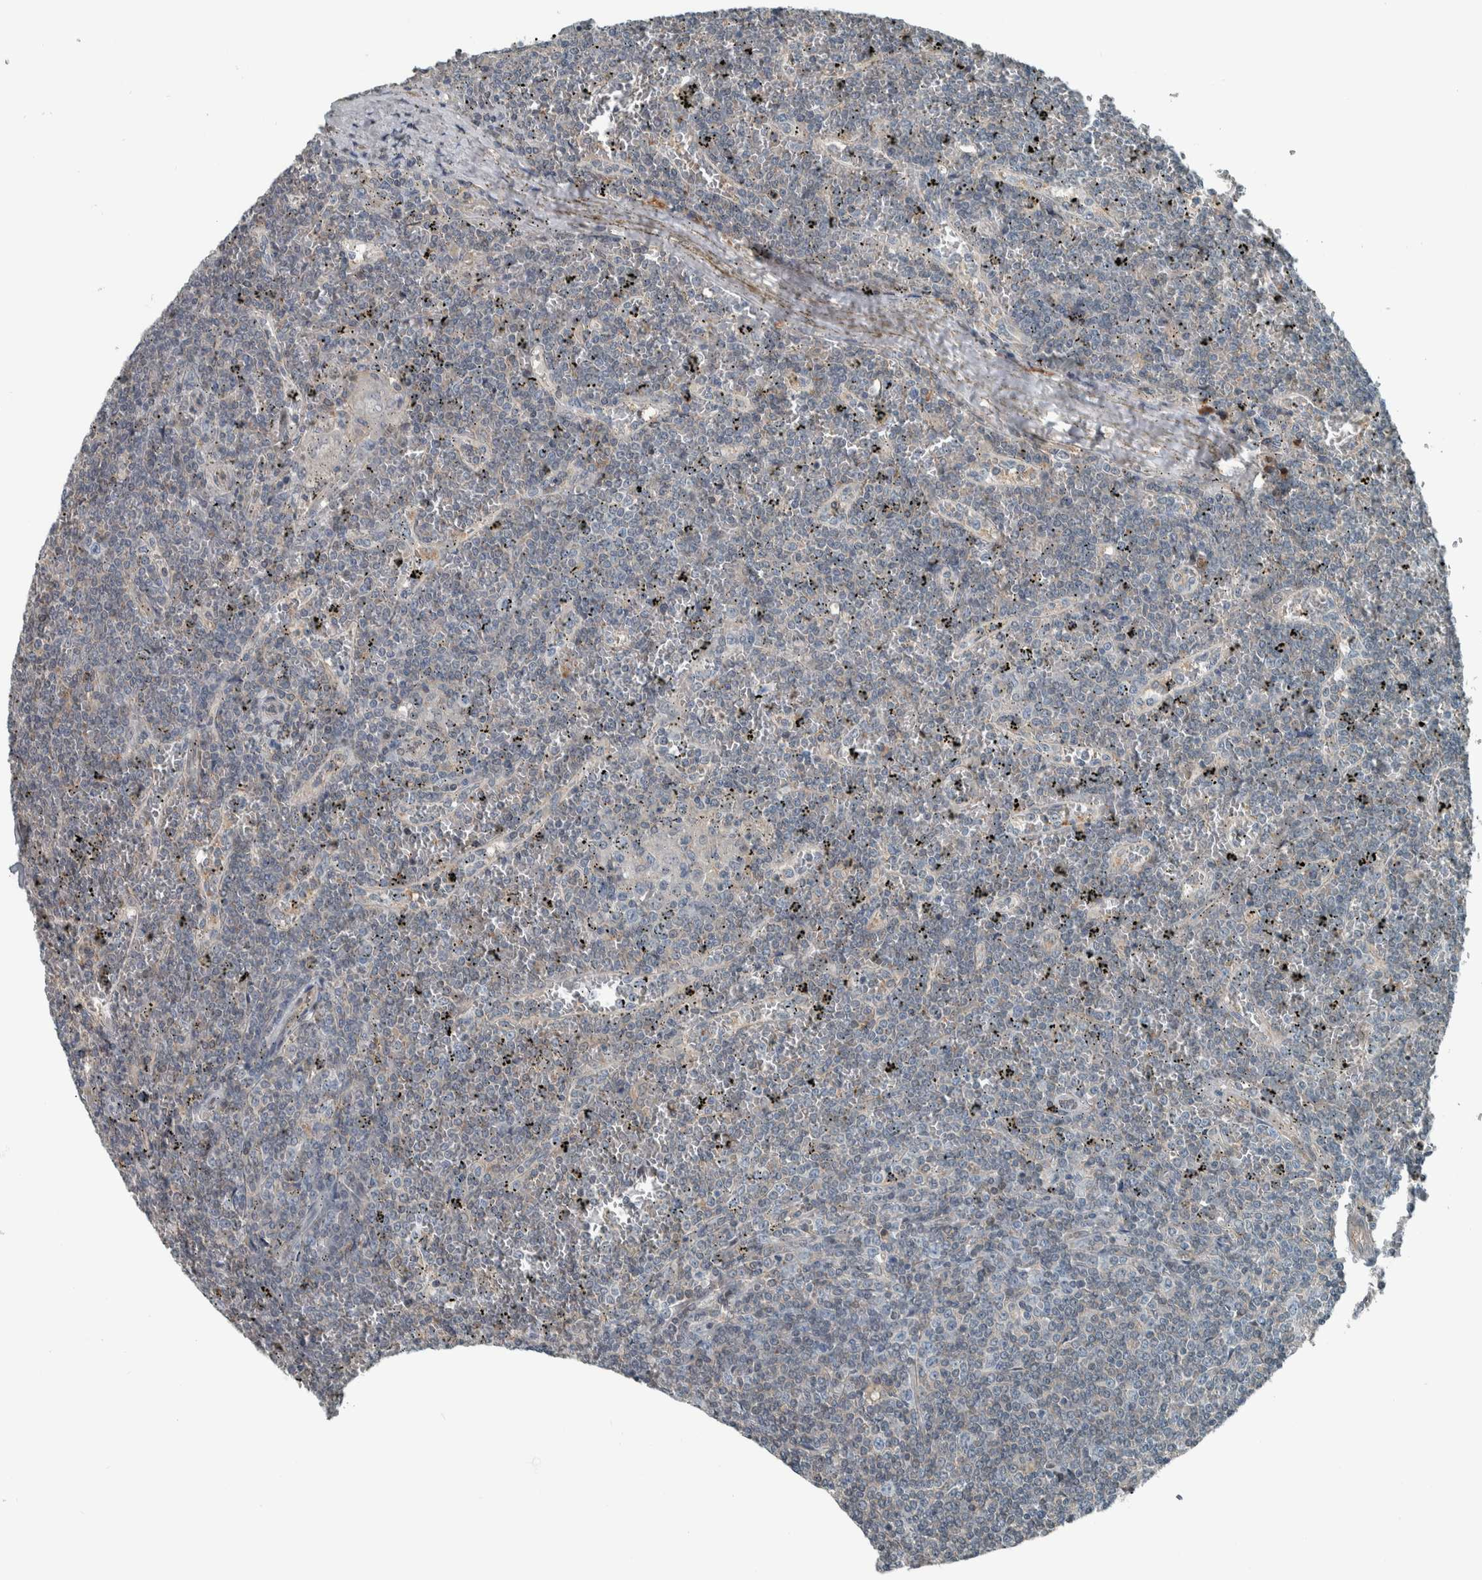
{"staining": {"intensity": "negative", "quantity": "none", "location": "none"}, "tissue": "lymphoma", "cell_type": "Tumor cells", "image_type": "cancer", "snomed": [{"axis": "morphology", "description": "Malignant lymphoma, non-Hodgkin's type, Low grade"}, {"axis": "topography", "description": "Spleen"}], "caption": "An immunohistochemistry image of lymphoma is shown. There is no staining in tumor cells of lymphoma.", "gene": "ALAD", "patient": {"sex": "female", "age": 19}}